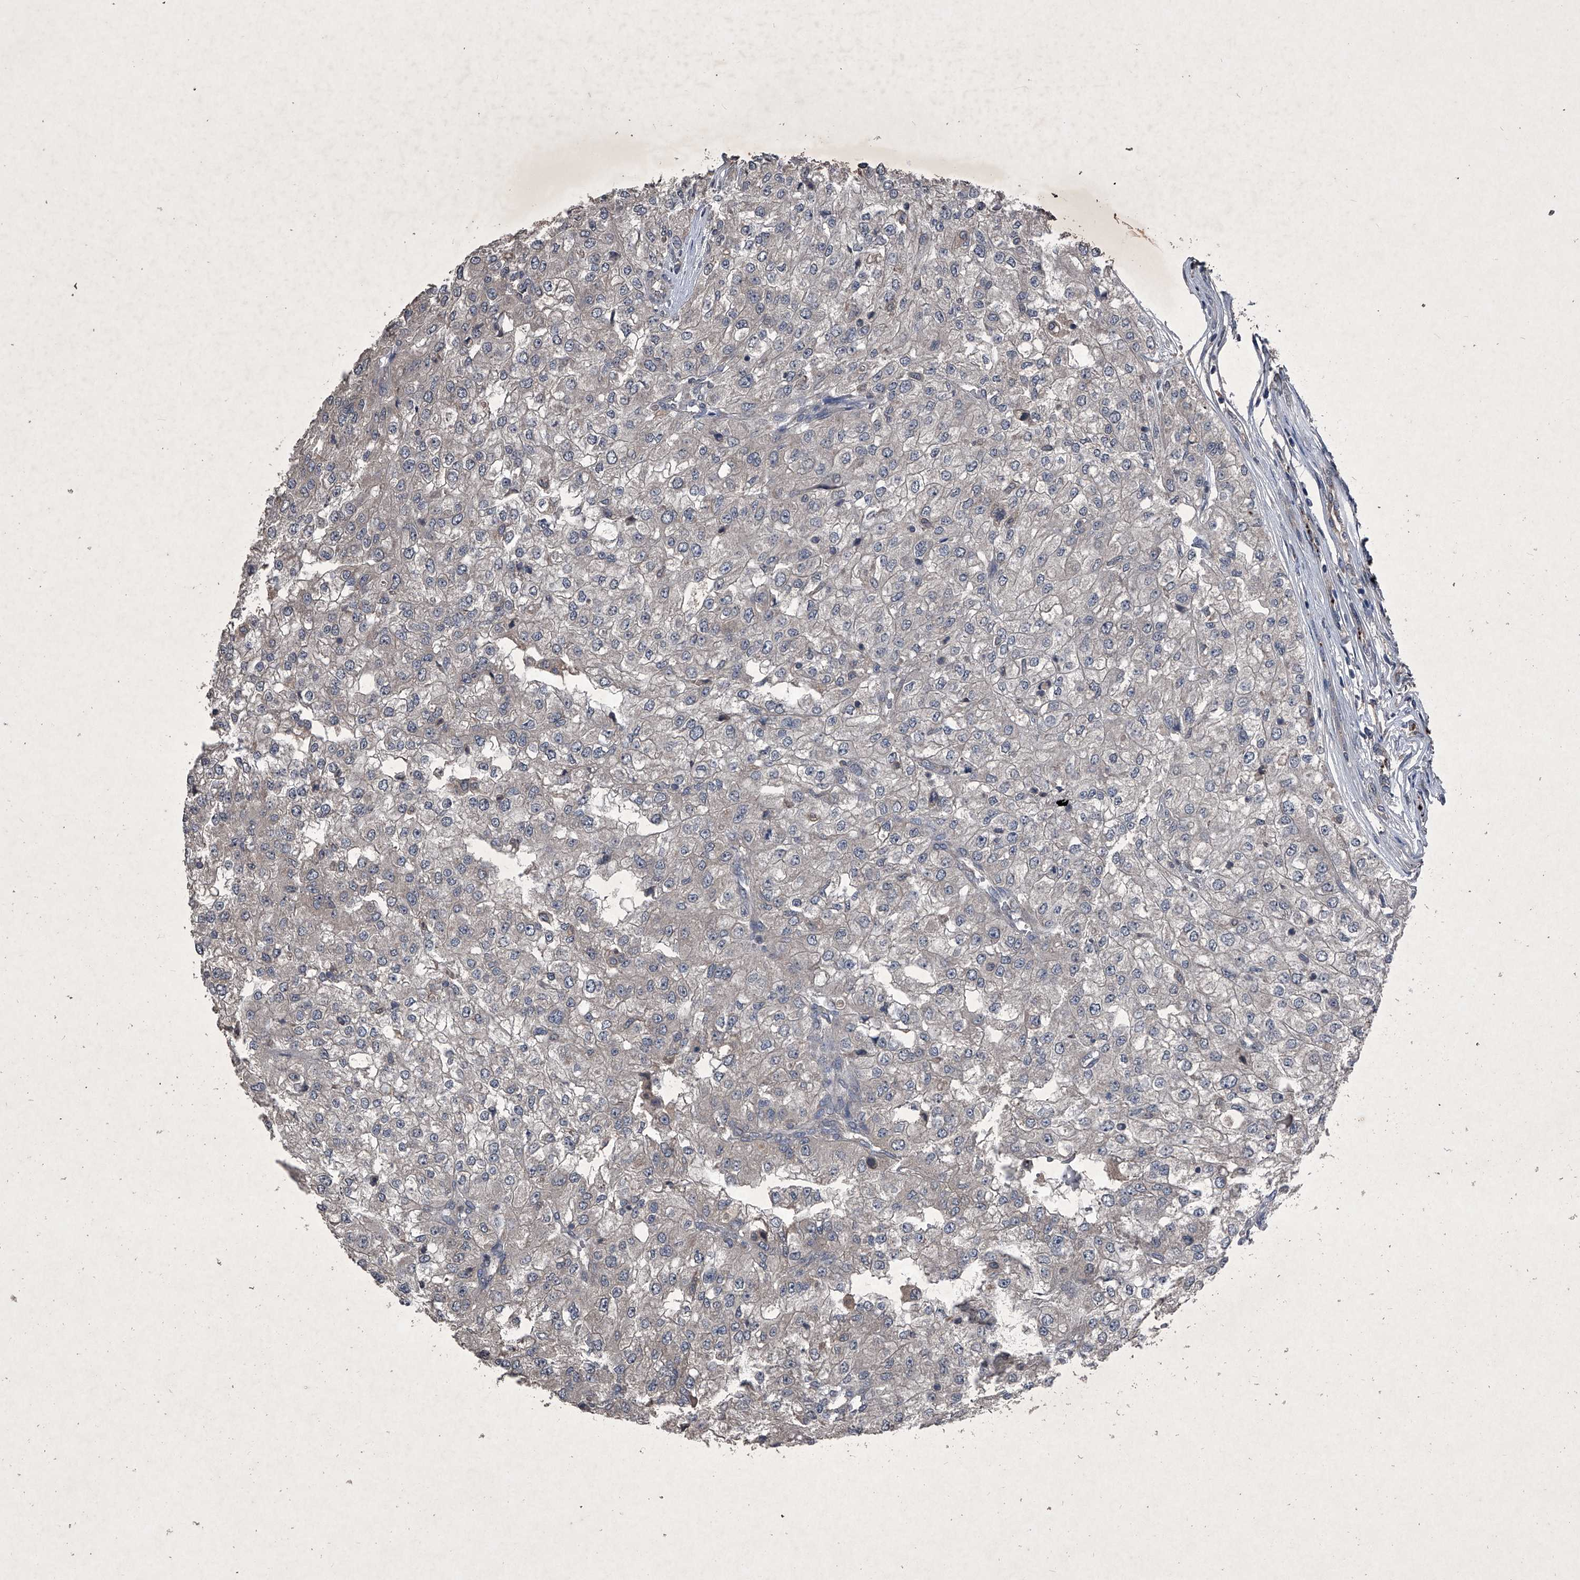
{"staining": {"intensity": "negative", "quantity": "none", "location": "none"}, "tissue": "renal cancer", "cell_type": "Tumor cells", "image_type": "cancer", "snomed": [{"axis": "morphology", "description": "Adenocarcinoma, NOS"}, {"axis": "topography", "description": "Kidney"}], "caption": "Renal cancer stained for a protein using IHC exhibits no expression tumor cells.", "gene": "MAPKAP1", "patient": {"sex": "female", "age": 54}}